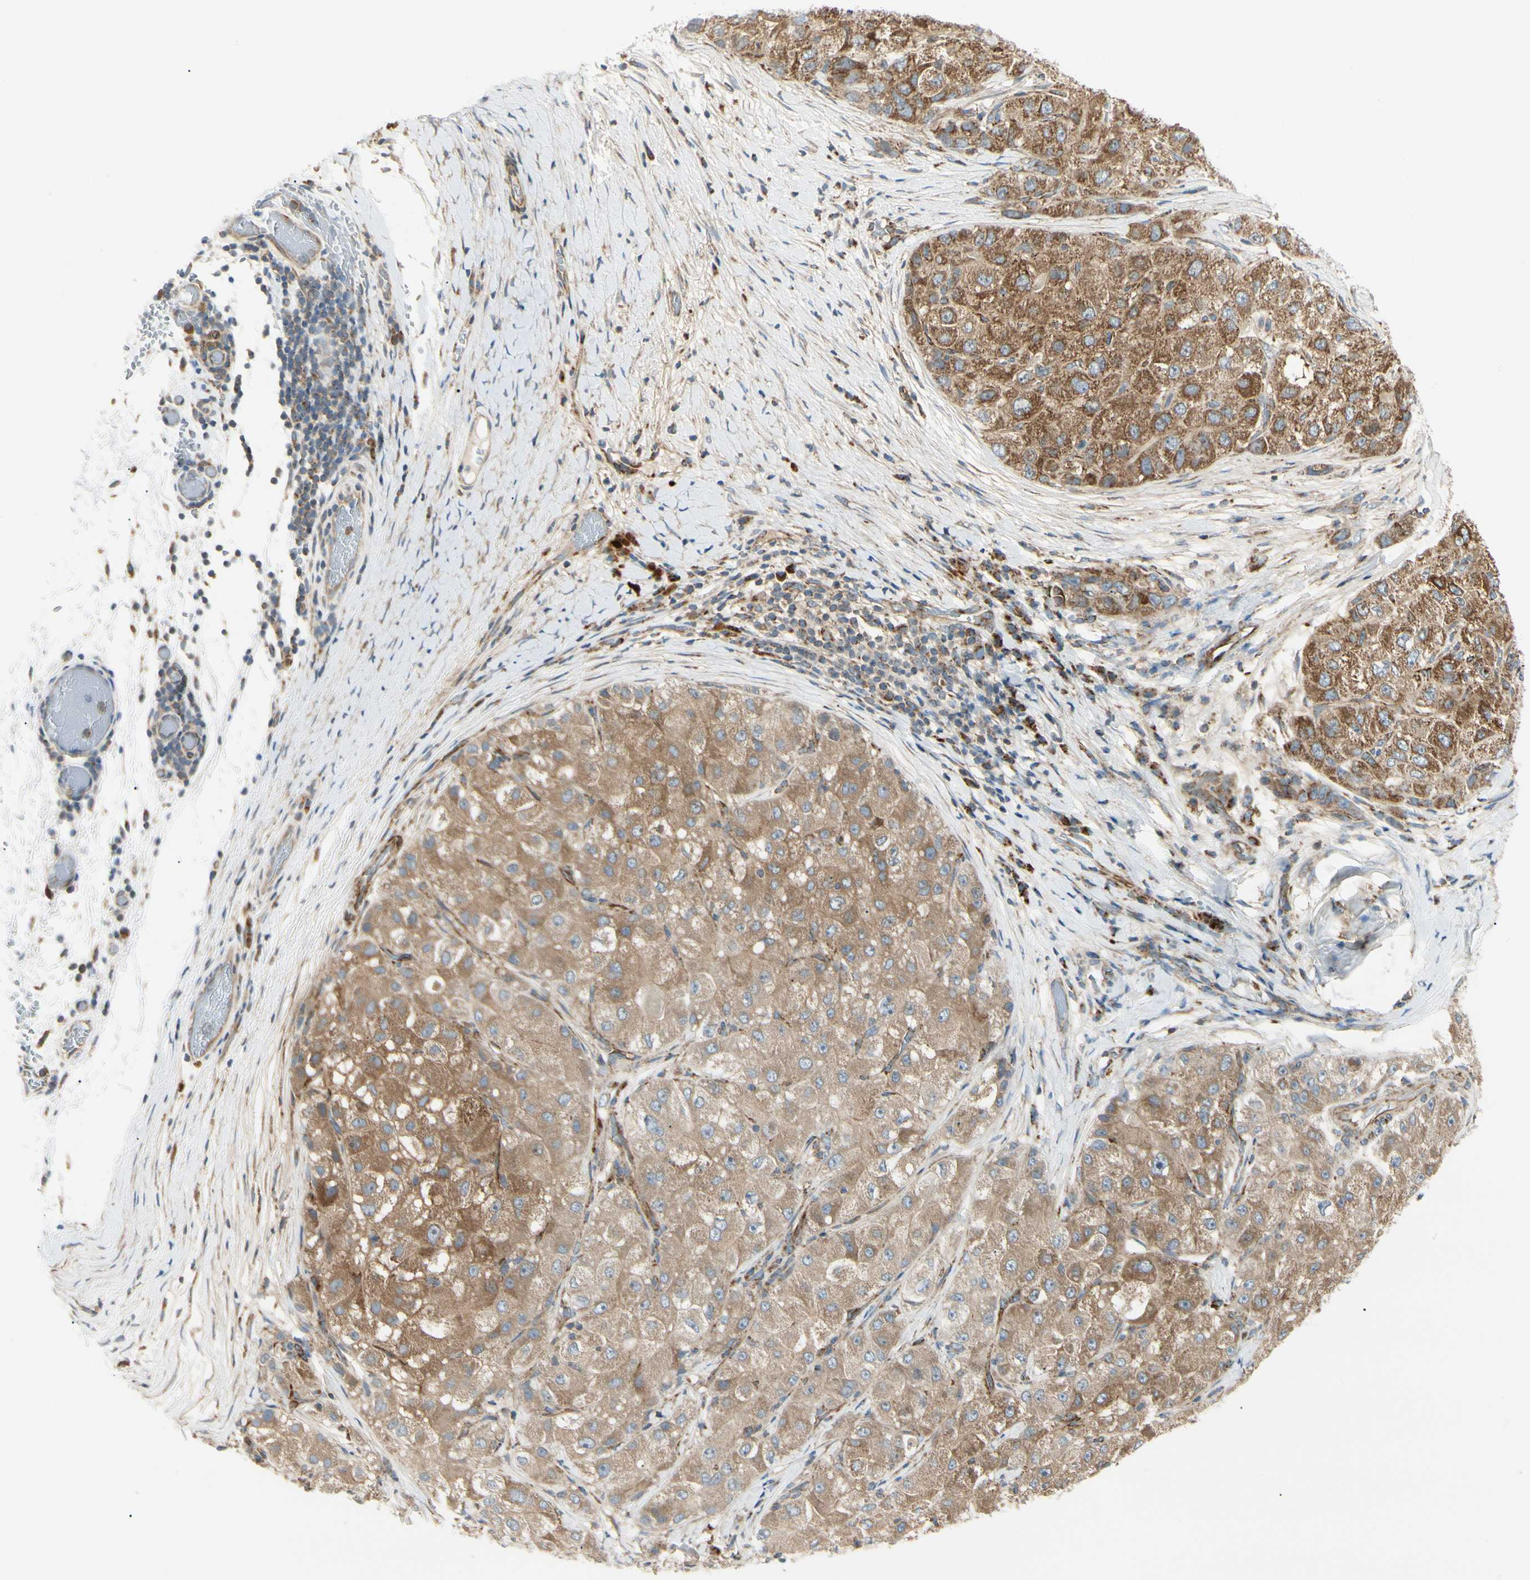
{"staining": {"intensity": "moderate", "quantity": ">75%", "location": "cytoplasmic/membranous"}, "tissue": "liver cancer", "cell_type": "Tumor cells", "image_type": "cancer", "snomed": [{"axis": "morphology", "description": "Carcinoma, Hepatocellular, NOS"}, {"axis": "topography", "description": "Liver"}], "caption": "The image reveals staining of liver hepatocellular carcinoma, revealing moderate cytoplasmic/membranous protein expression (brown color) within tumor cells. (DAB (3,3'-diaminobenzidine) IHC with brightfield microscopy, high magnification).", "gene": "TBC1D10A", "patient": {"sex": "male", "age": 80}}